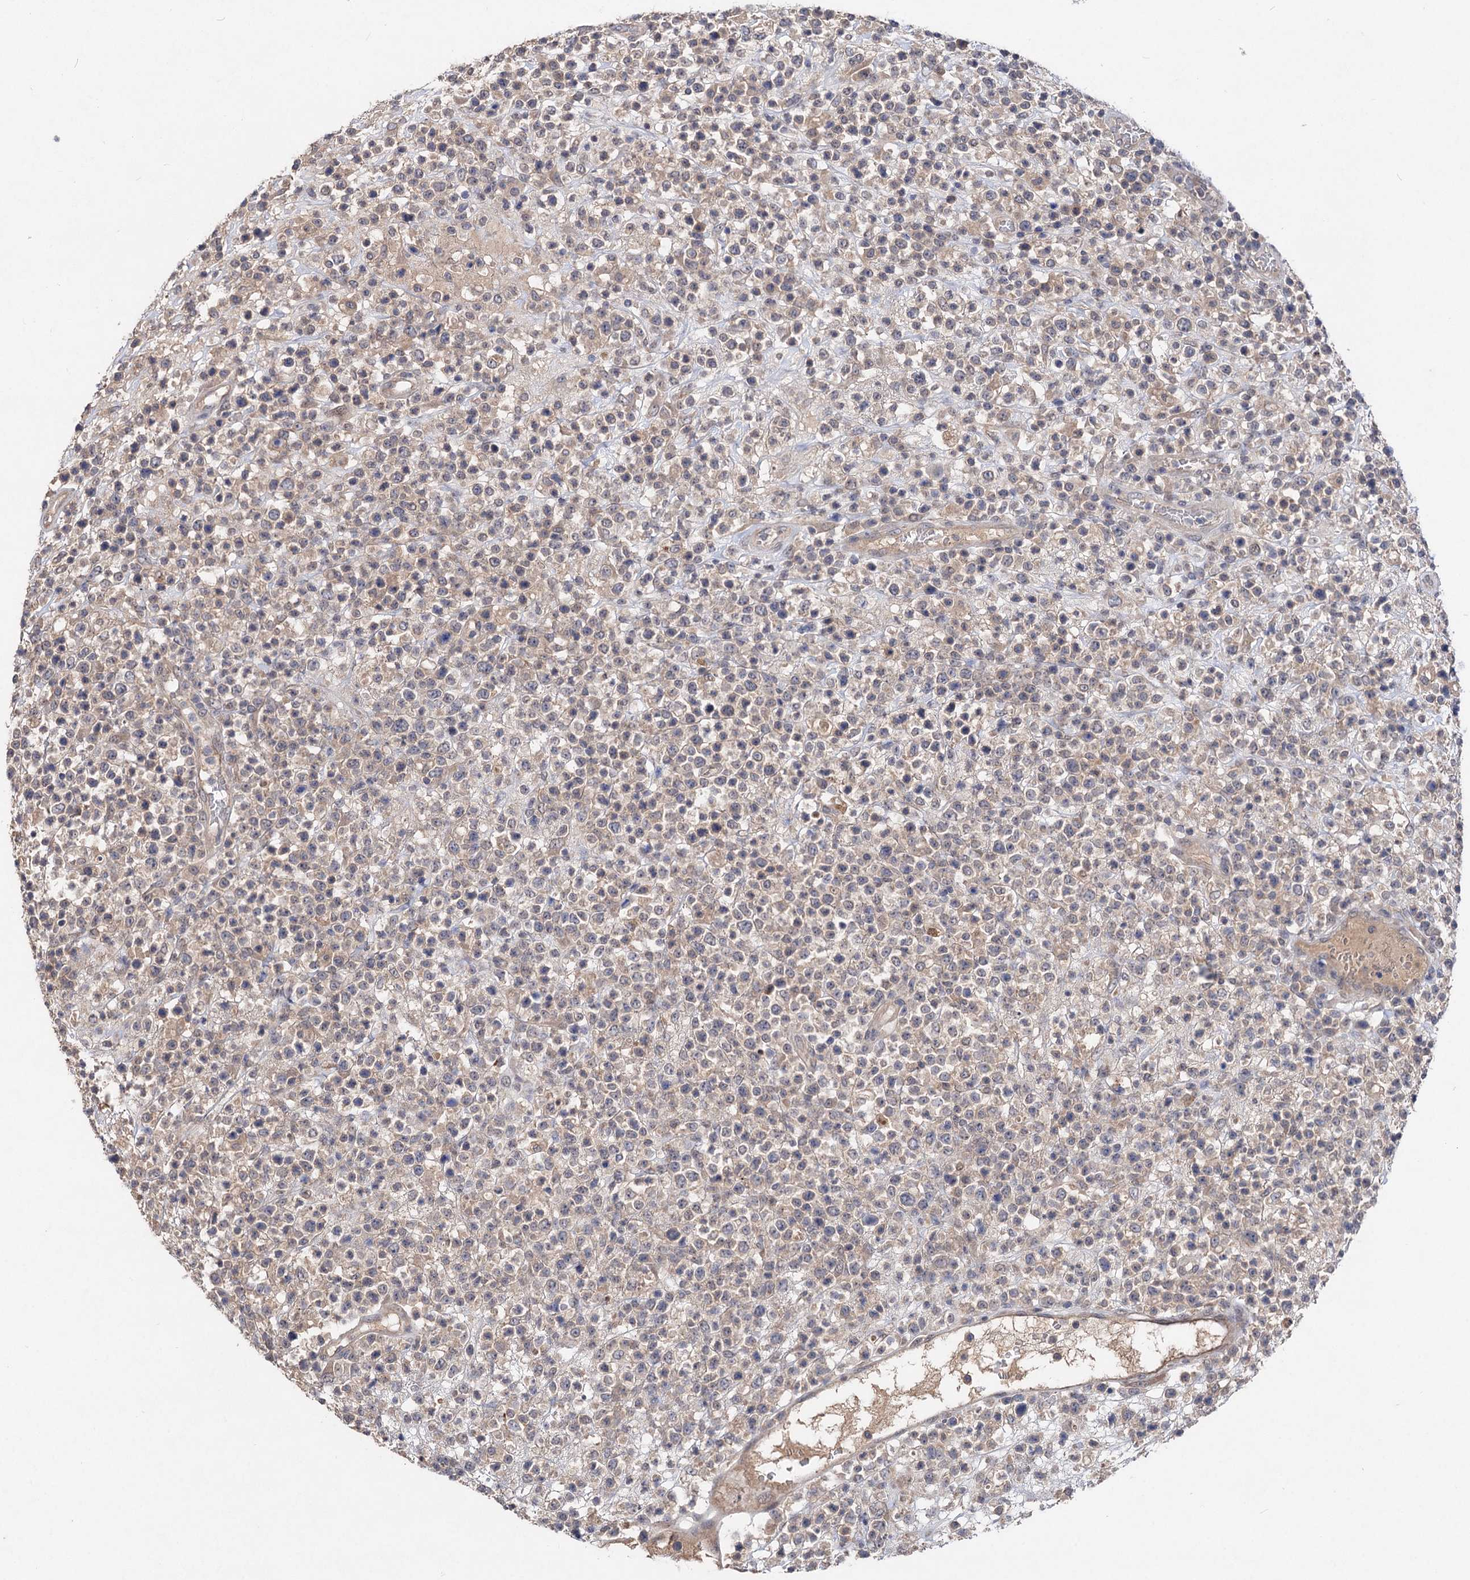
{"staining": {"intensity": "weak", "quantity": "25%-75%", "location": "cytoplasmic/membranous,nuclear"}, "tissue": "lymphoma", "cell_type": "Tumor cells", "image_type": "cancer", "snomed": [{"axis": "morphology", "description": "Malignant lymphoma, non-Hodgkin's type, High grade"}, {"axis": "topography", "description": "Colon"}], "caption": "An image showing weak cytoplasmic/membranous and nuclear positivity in approximately 25%-75% of tumor cells in lymphoma, as visualized by brown immunohistochemical staining.", "gene": "NUDCD2", "patient": {"sex": "female", "age": 53}}